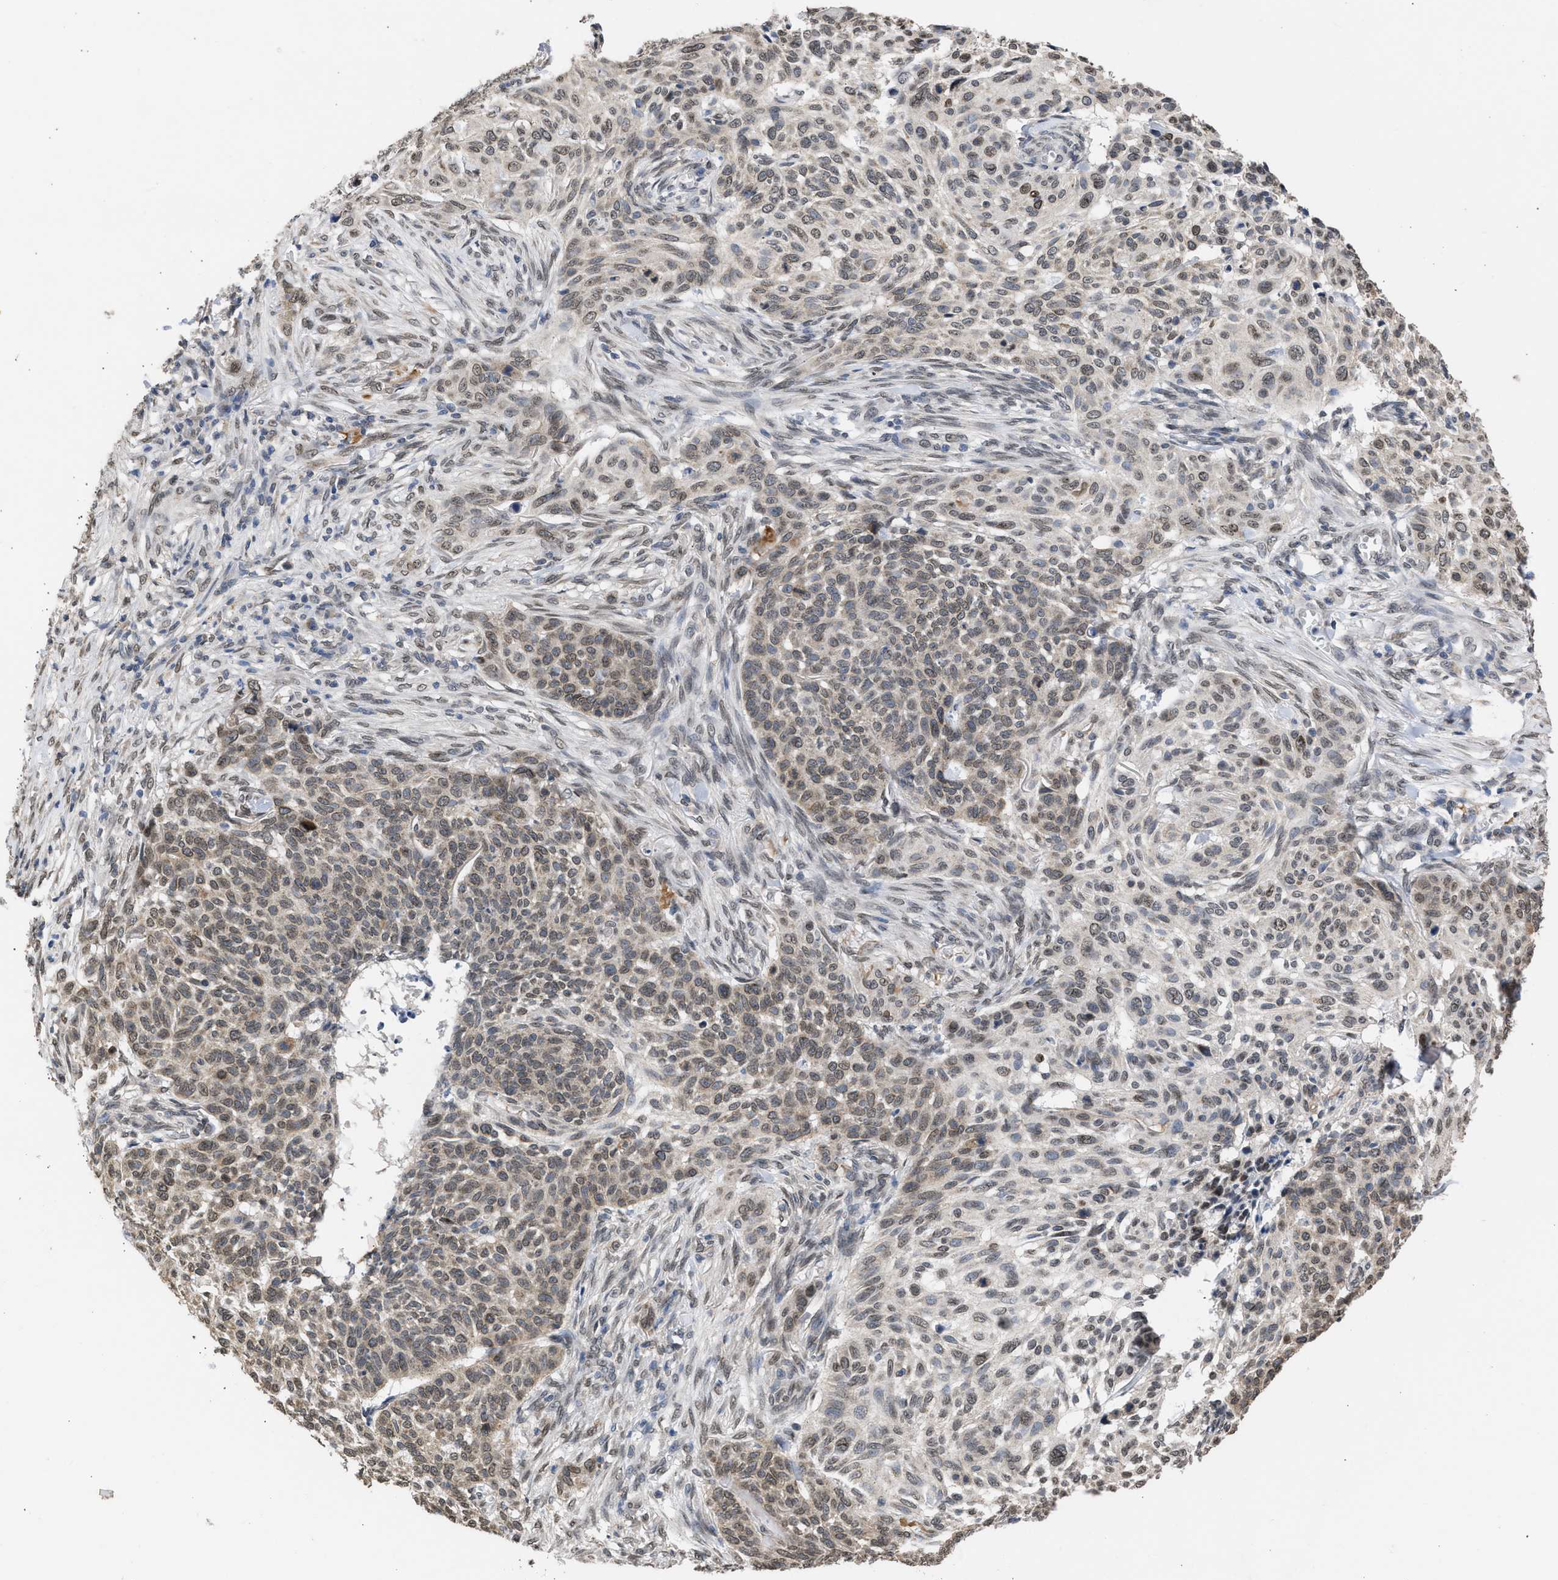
{"staining": {"intensity": "weak", "quantity": "<25%", "location": "cytoplasmic/membranous"}, "tissue": "skin cancer", "cell_type": "Tumor cells", "image_type": "cancer", "snomed": [{"axis": "morphology", "description": "Basal cell carcinoma"}, {"axis": "topography", "description": "Skin"}], "caption": "This is a image of immunohistochemistry staining of skin basal cell carcinoma, which shows no expression in tumor cells.", "gene": "NUP35", "patient": {"sex": "male", "age": 85}}